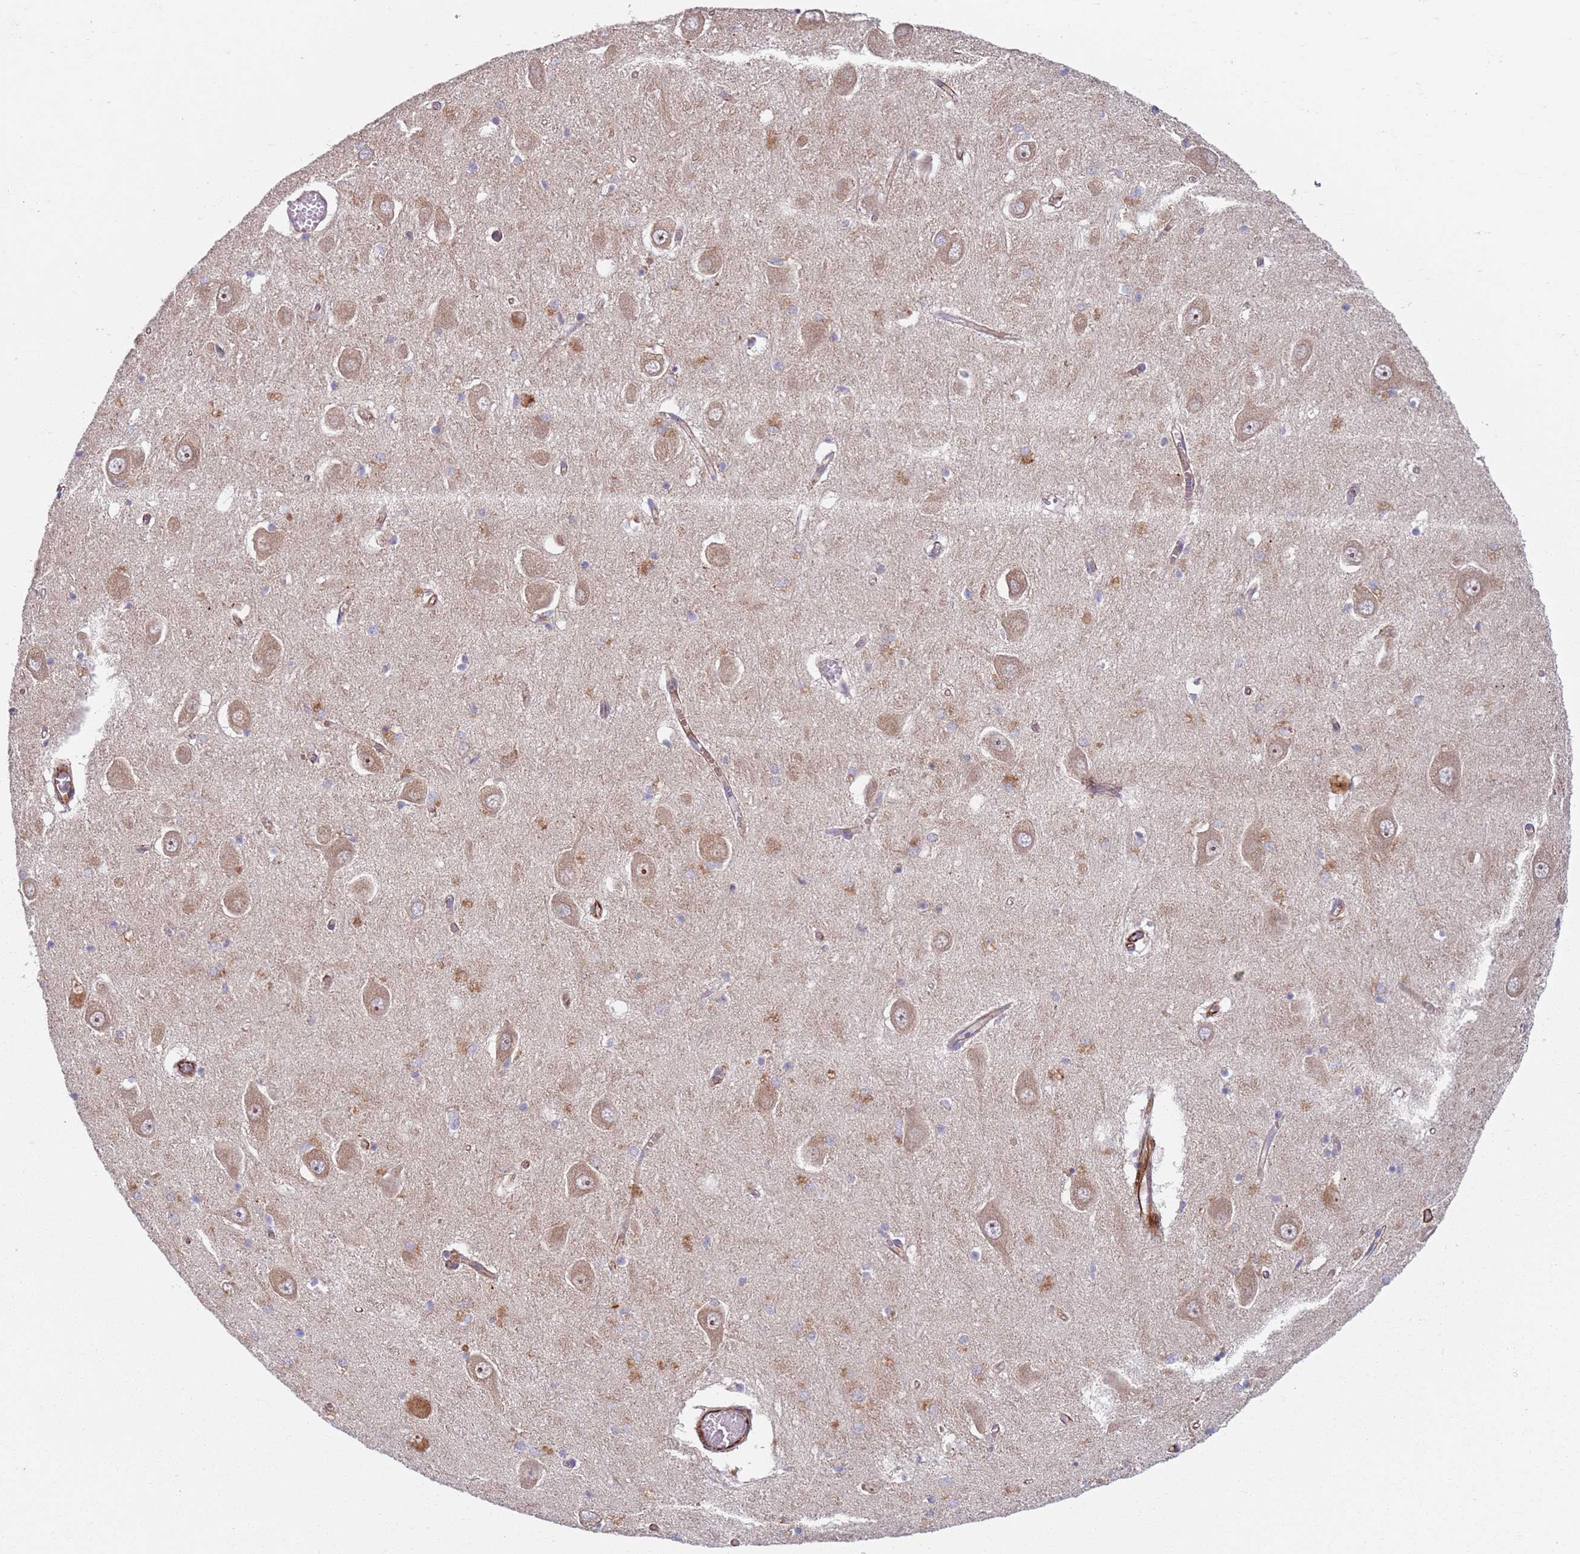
{"staining": {"intensity": "weak", "quantity": "<25%", "location": "cytoplasmic/membranous"}, "tissue": "hippocampus", "cell_type": "Glial cells", "image_type": "normal", "snomed": [{"axis": "morphology", "description": "Normal tissue, NOS"}, {"axis": "topography", "description": "Hippocampus"}], "caption": "IHC histopathology image of benign hippocampus: human hippocampus stained with DAB reveals no significant protein positivity in glial cells.", "gene": "SNAPIN", "patient": {"sex": "male", "age": 70}}